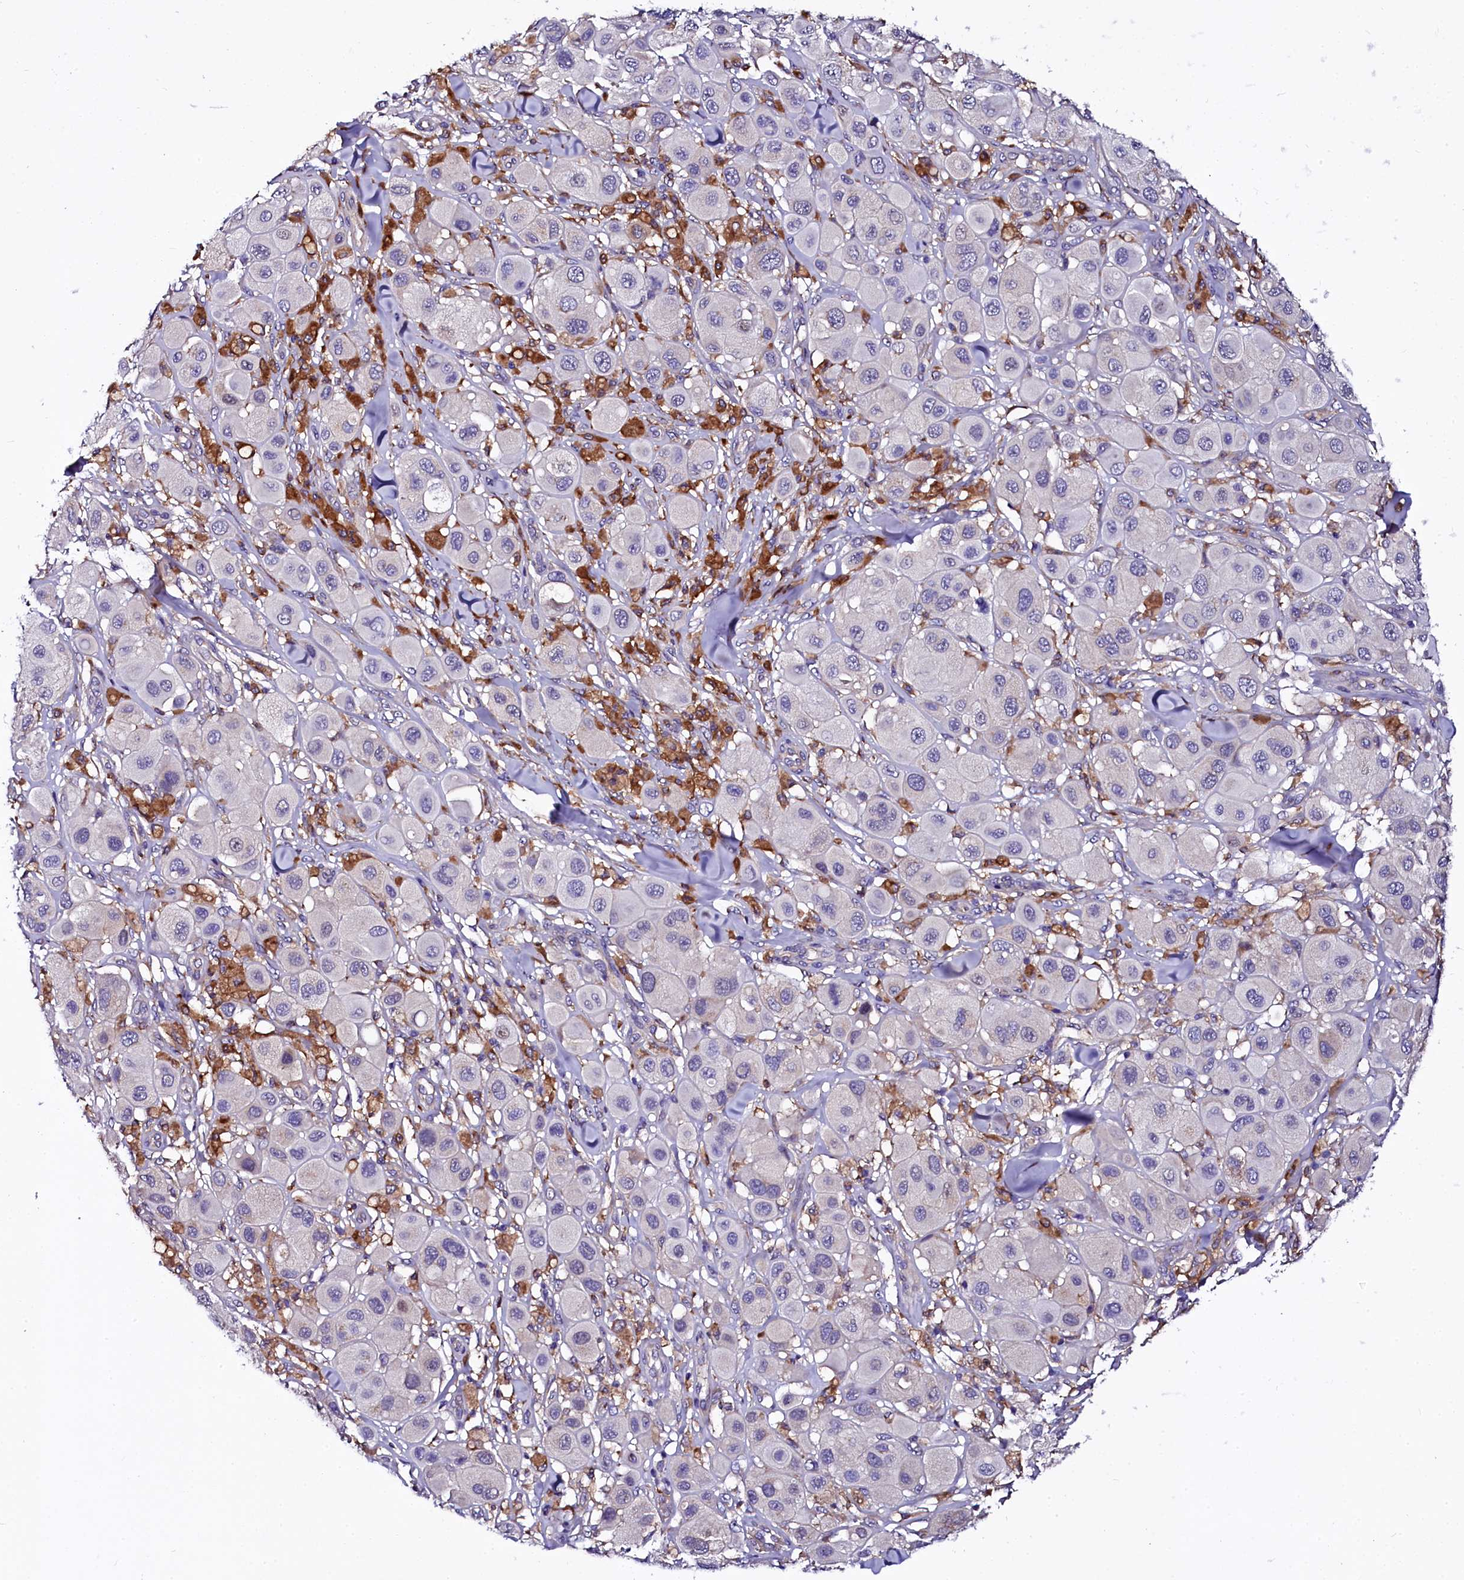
{"staining": {"intensity": "negative", "quantity": "none", "location": "none"}, "tissue": "melanoma", "cell_type": "Tumor cells", "image_type": "cancer", "snomed": [{"axis": "morphology", "description": "Malignant melanoma, Metastatic site"}, {"axis": "topography", "description": "Skin"}], "caption": "Melanoma was stained to show a protein in brown. There is no significant positivity in tumor cells.", "gene": "OTOL1", "patient": {"sex": "male", "age": 41}}